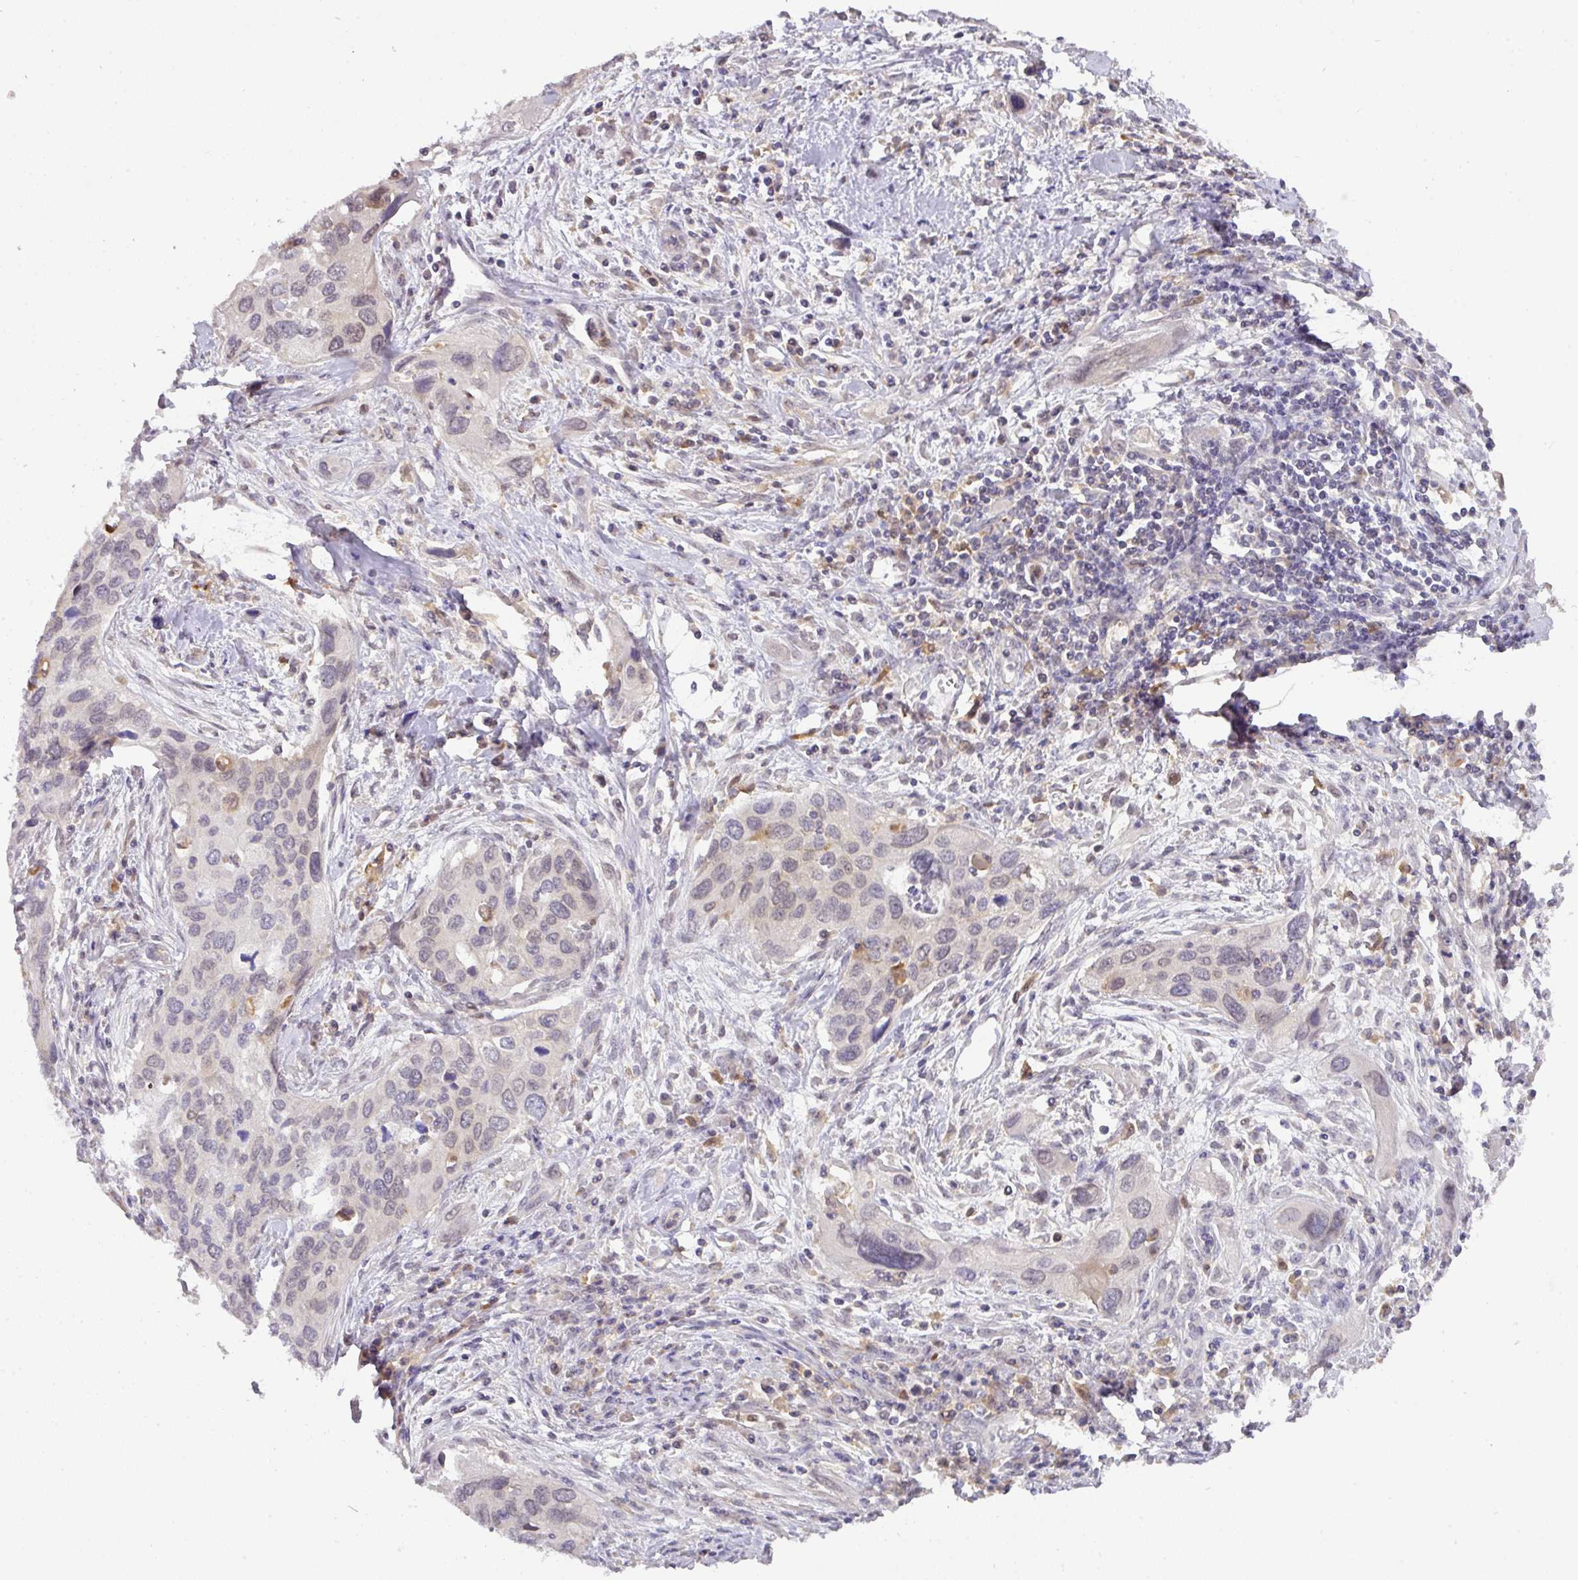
{"staining": {"intensity": "negative", "quantity": "none", "location": "none"}, "tissue": "cervical cancer", "cell_type": "Tumor cells", "image_type": "cancer", "snomed": [{"axis": "morphology", "description": "Squamous cell carcinoma, NOS"}, {"axis": "topography", "description": "Cervix"}], "caption": "The photomicrograph exhibits no significant positivity in tumor cells of cervical cancer (squamous cell carcinoma).", "gene": "GCNT7", "patient": {"sex": "female", "age": 55}}